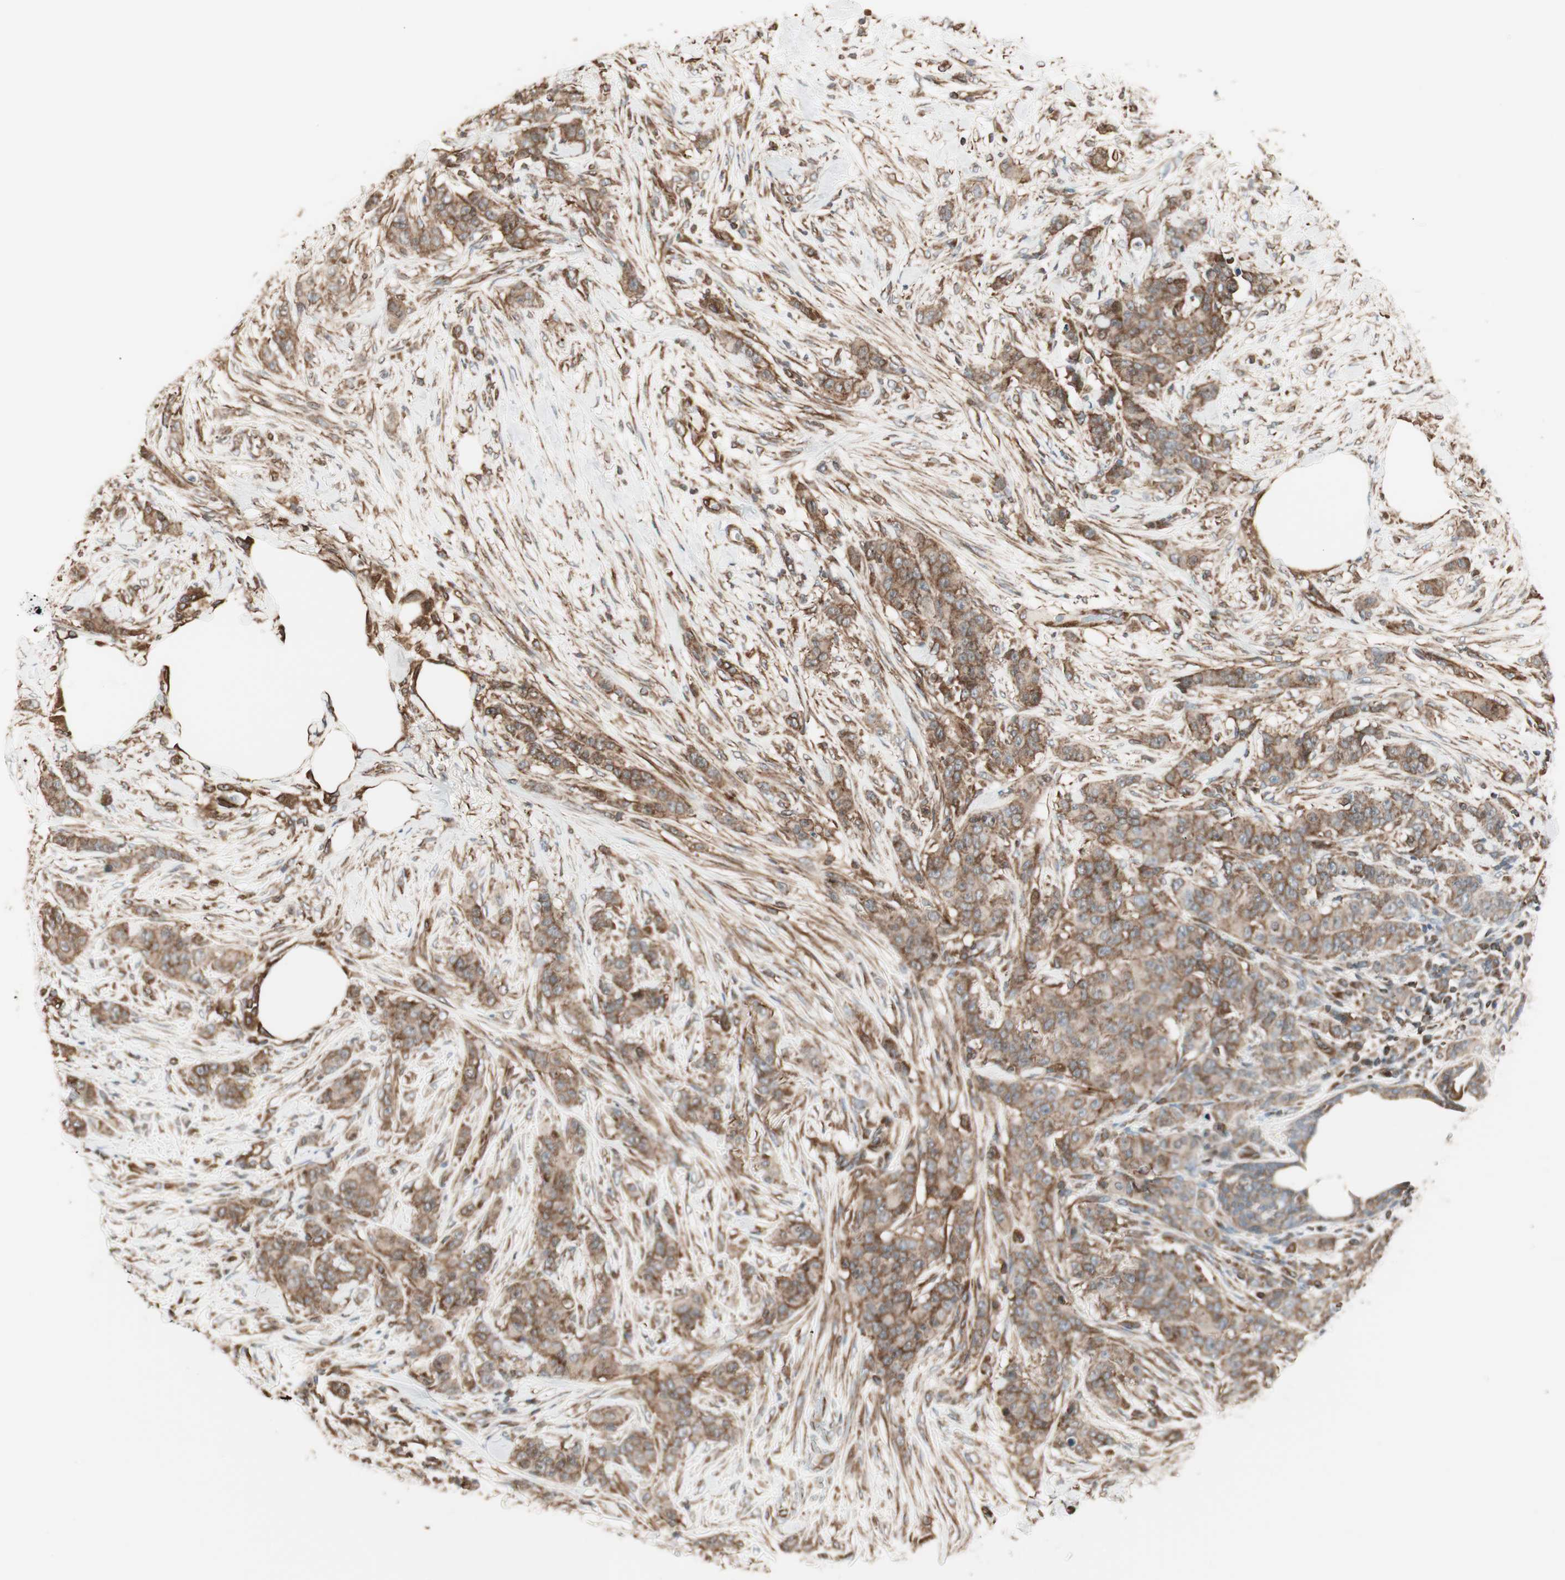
{"staining": {"intensity": "moderate", "quantity": ">75%", "location": "cytoplasmic/membranous"}, "tissue": "breast cancer", "cell_type": "Tumor cells", "image_type": "cancer", "snomed": [{"axis": "morphology", "description": "Duct carcinoma"}, {"axis": "topography", "description": "Breast"}], "caption": "DAB (3,3'-diaminobenzidine) immunohistochemical staining of human breast intraductal carcinoma displays moderate cytoplasmic/membranous protein positivity in approximately >75% of tumor cells.", "gene": "MAD2L2", "patient": {"sex": "female", "age": 40}}